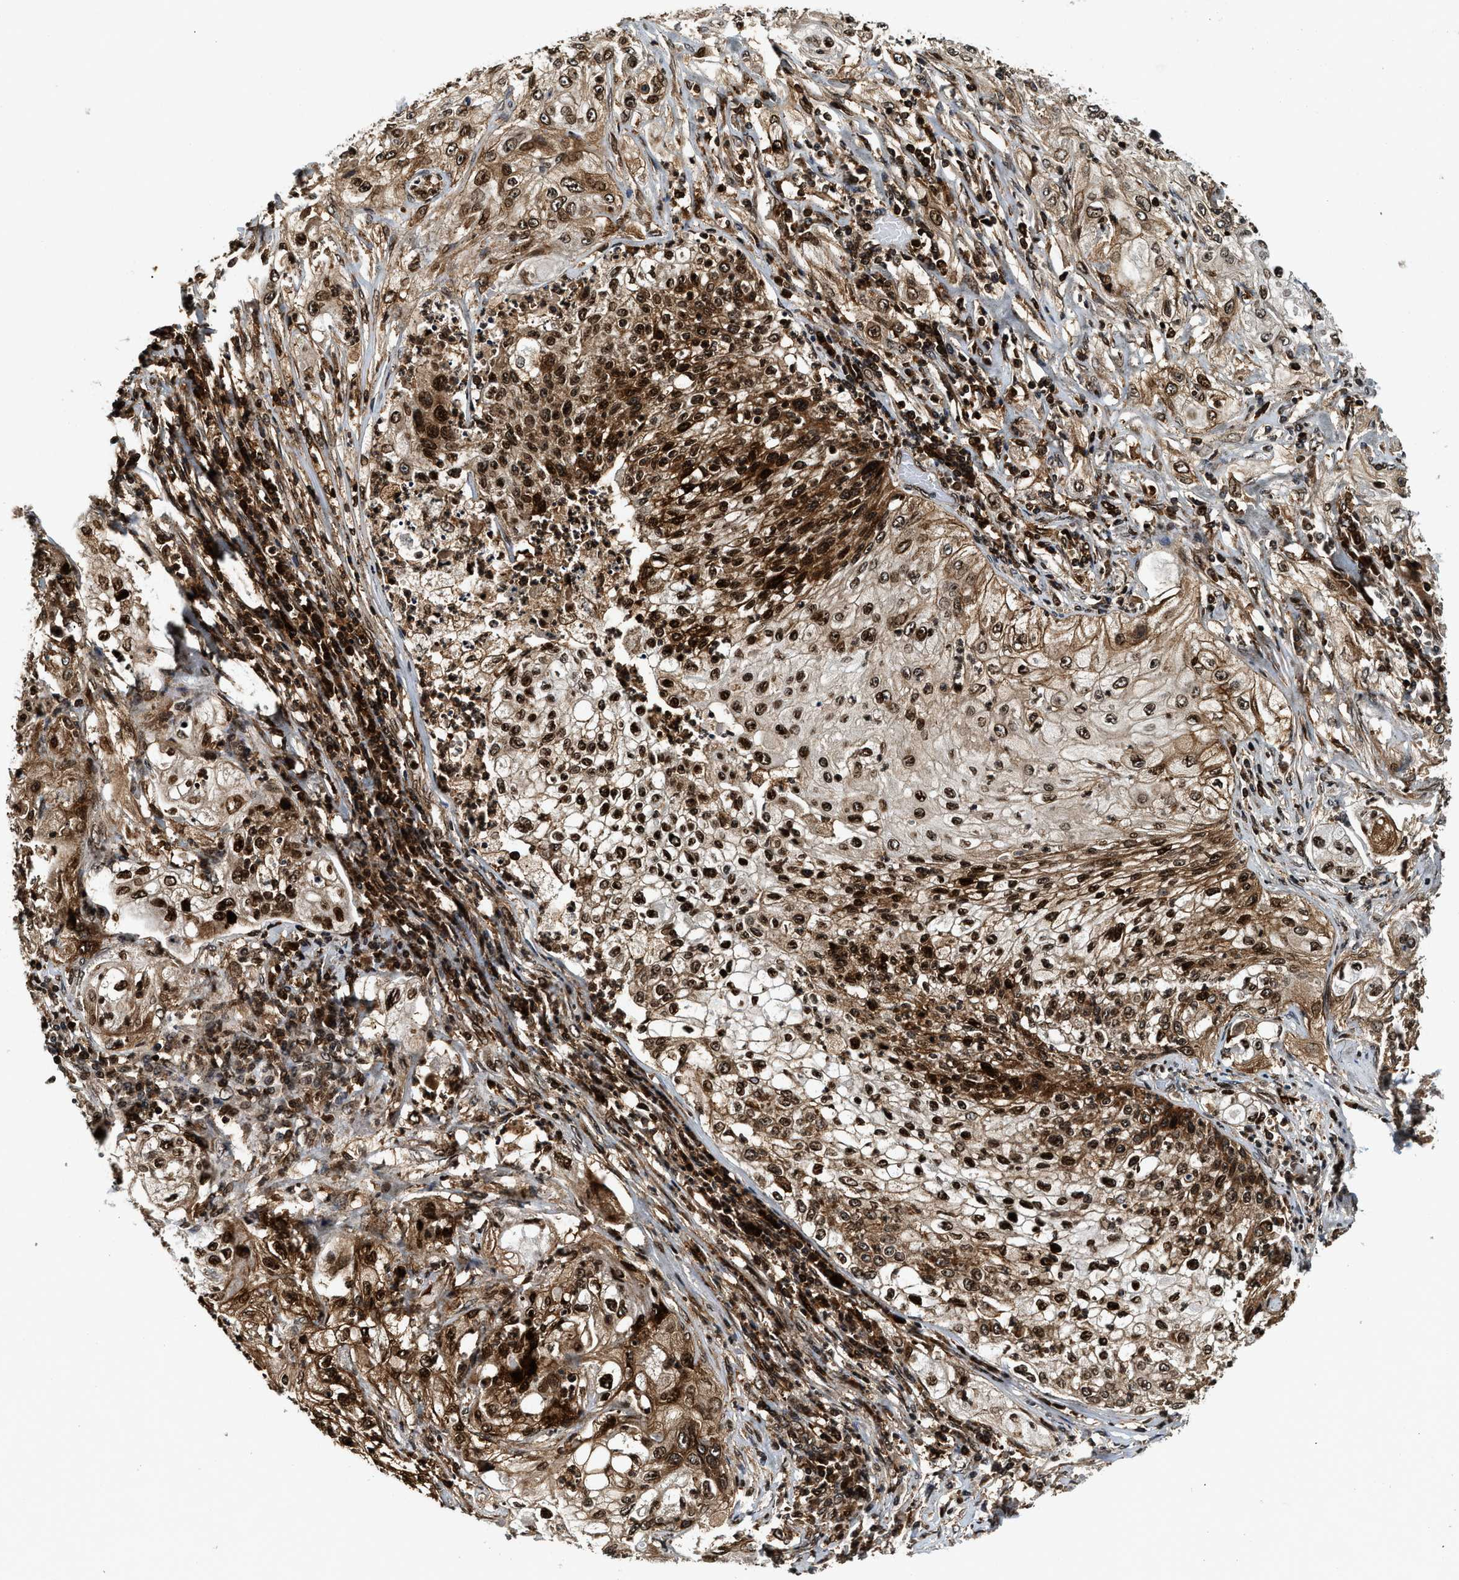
{"staining": {"intensity": "strong", "quantity": ">75%", "location": "cytoplasmic/membranous,nuclear"}, "tissue": "lung cancer", "cell_type": "Tumor cells", "image_type": "cancer", "snomed": [{"axis": "morphology", "description": "Inflammation, NOS"}, {"axis": "morphology", "description": "Squamous cell carcinoma, NOS"}, {"axis": "topography", "description": "Lymph node"}, {"axis": "topography", "description": "Soft tissue"}, {"axis": "topography", "description": "Lung"}], "caption": "A photomicrograph of lung cancer stained for a protein exhibits strong cytoplasmic/membranous and nuclear brown staining in tumor cells.", "gene": "MDM2", "patient": {"sex": "male", "age": 66}}